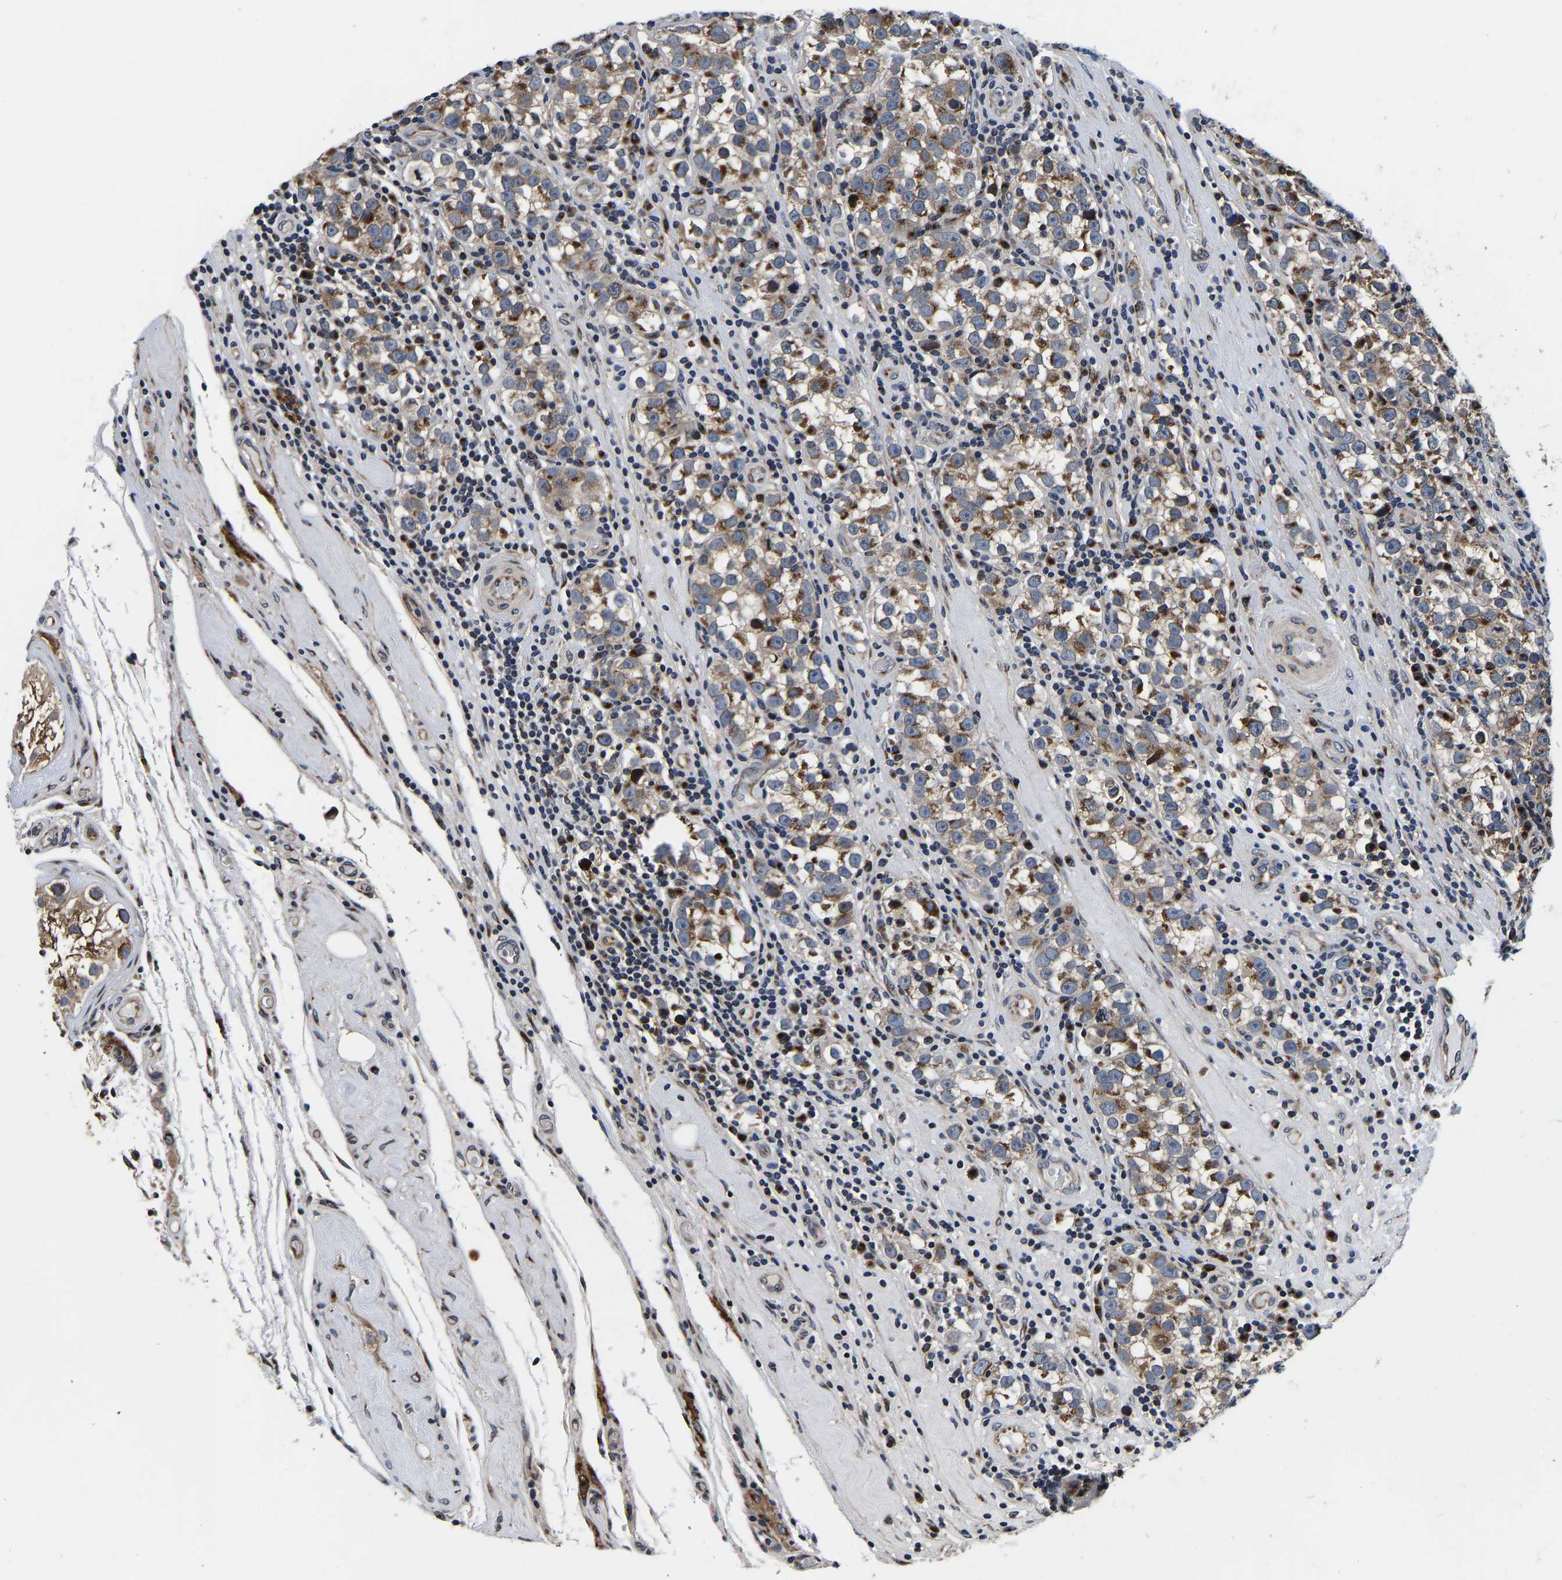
{"staining": {"intensity": "strong", "quantity": ">75%", "location": "cytoplasmic/membranous"}, "tissue": "testis cancer", "cell_type": "Tumor cells", "image_type": "cancer", "snomed": [{"axis": "morphology", "description": "Normal tissue, NOS"}, {"axis": "morphology", "description": "Seminoma, NOS"}, {"axis": "topography", "description": "Testis"}], "caption": "This micrograph demonstrates immunohistochemistry staining of human testis cancer (seminoma), with high strong cytoplasmic/membranous positivity in about >75% of tumor cells.", "gene": "RABAC1", "patient": {"sex": "male", "age": 43}}